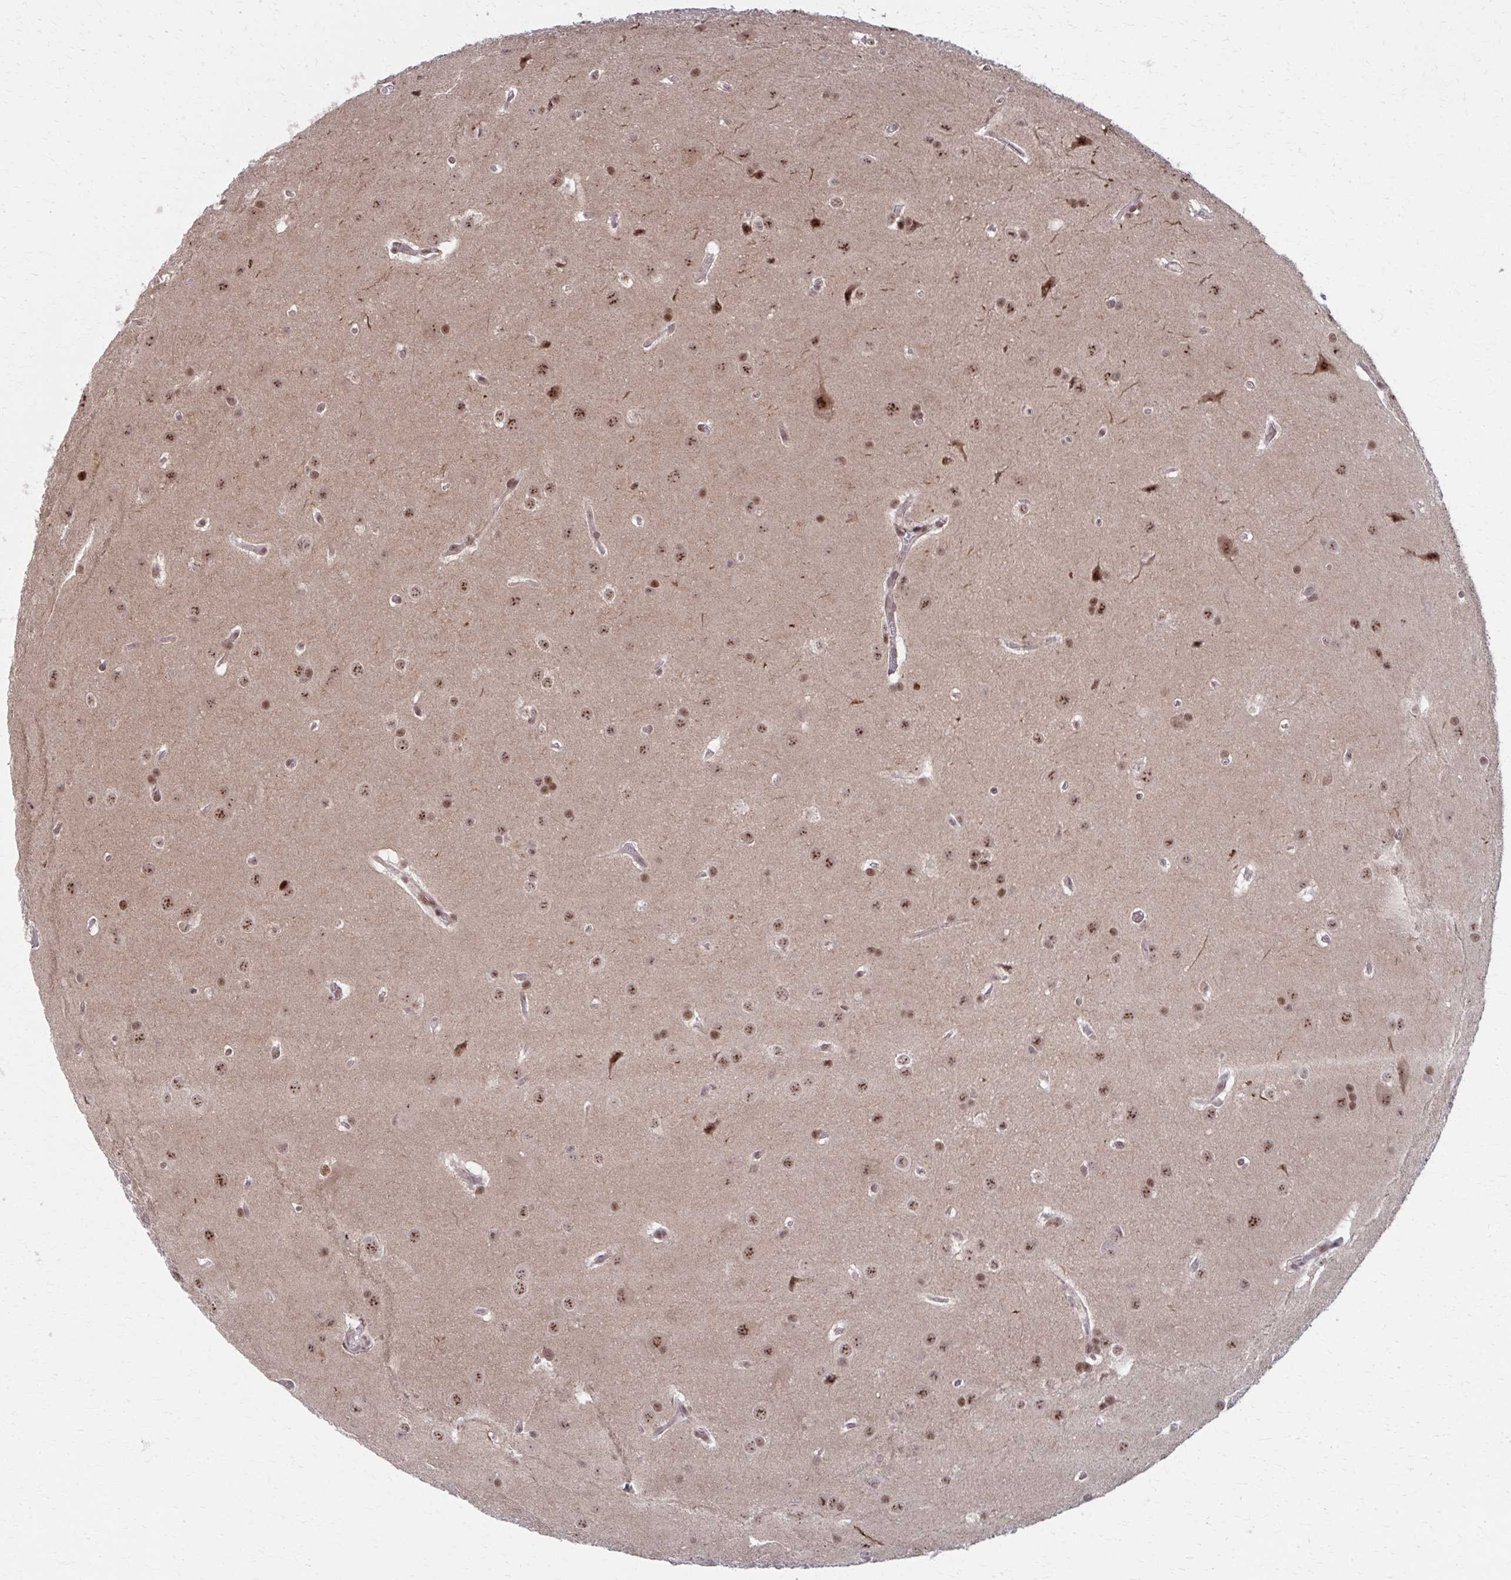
{"staining": {"intensity": "moderate", "quantity": ">75%", "location": "nuclear"}, "tissue": "glioma", "cell_type": "Tumor cells", "image_type": "cancer", "snomed": [{"axis": "morphology", "description": "Glioma, malignant, Low grade"}, {"axis": "topography", "description": "Brain"}], "caption": "Approximately >75% of tumor cells in human glioma display moderate nuclear protein positivity as visualized by brown immunohistochemical staining.", "gene": "SETBP1", "patient": {"sex": "female", "age": 32}}